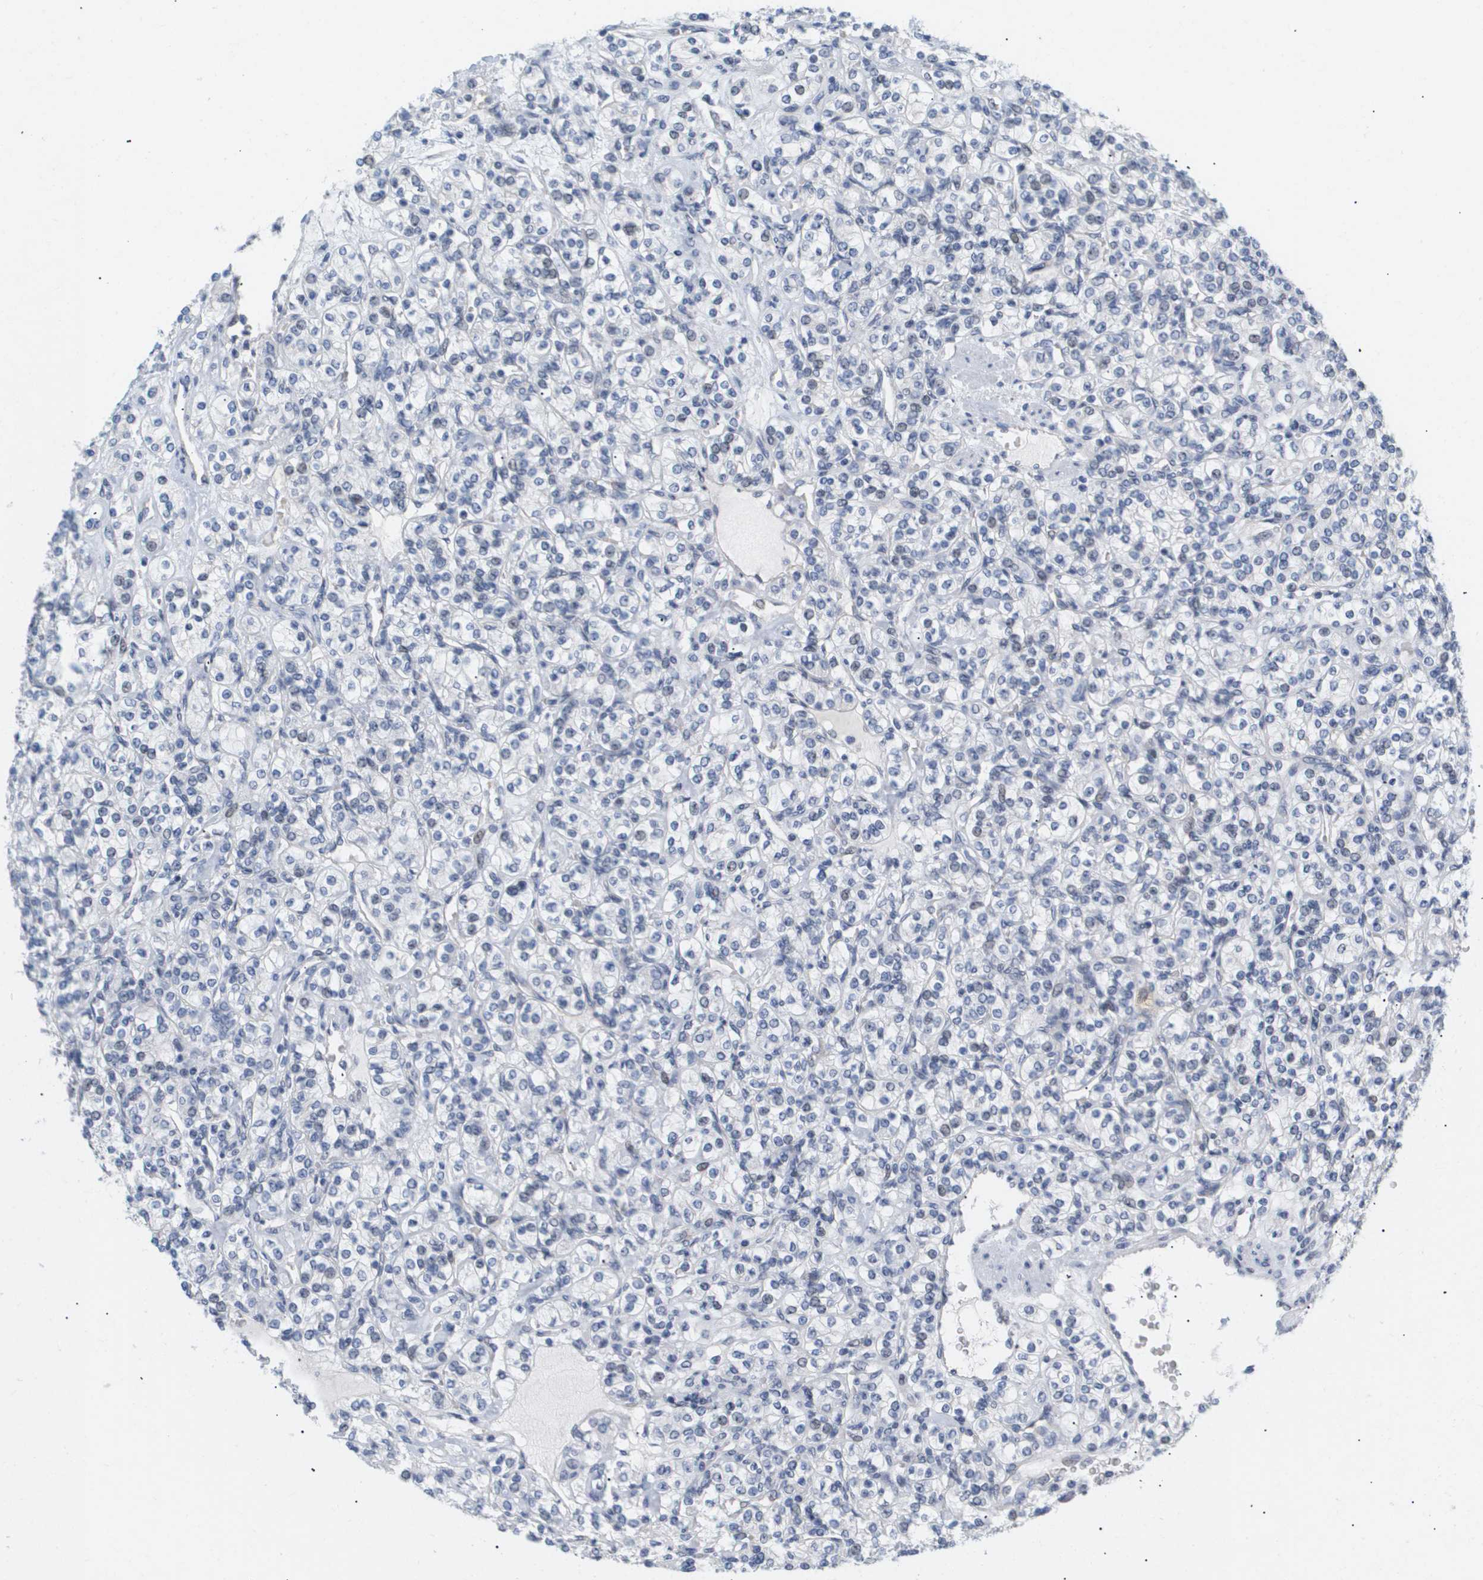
{"staining": {"intensity": "negative", "quantity": "none", "location": "none"}, "tissue": "renal cancer", "cell_type": "Tumor cells", "image_type": "cancer", "snomed": [{"axis": "morphology", "description": "Adenocarcinoma, NOS"}, {"axis": "topography", "description": "Kidney"}], "caption": "There is no significant expression in tumor cells of renal adenocarcinoma.", "gene": "PPARD", "patient": {"sex": "male", "age": 77}}